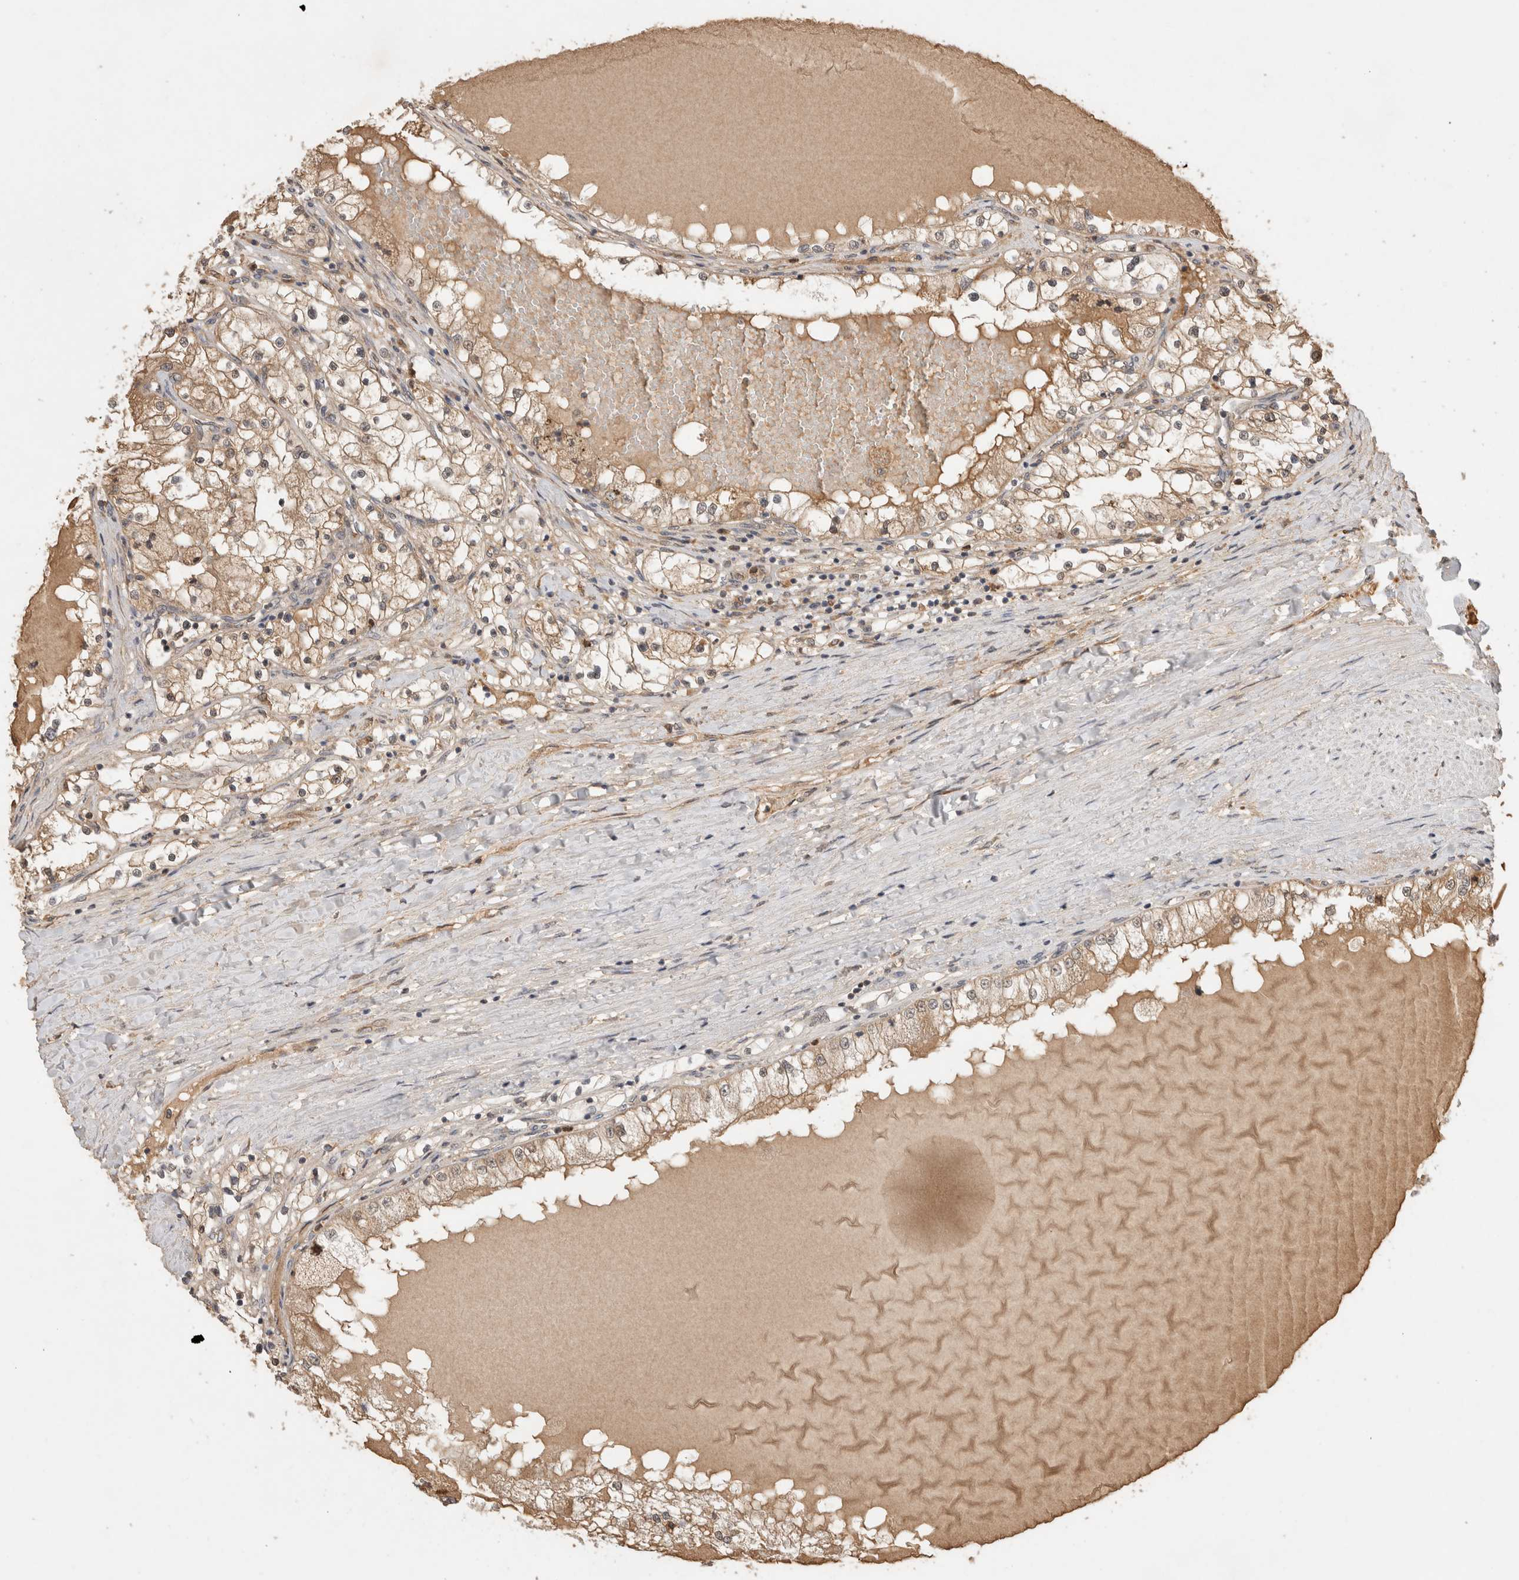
{"staining": {"intensity": "moderate", "quantity": ">75%", "location": "cytoplasmic/membranous"}, "tissue": "renal cancer", "cell_type": "Tumor cells", "image_type": "cancer", "snomed": [{"axis": "morphology", "description": "Adenocarcinoma, NOS"}, {"axis": "topography", "description": "Kidney"}], "caption": "Renal cancer stained with DAB (3,3'-diaminobenzidine) IHC exhibits medium levels of moderate cytoplasmic/membranous staining in approximately >75% of tumor cells. (DAB (3,3'-diaminobenzidine) = brown stain, brightfield microscopy at high magnification).", "gene": "PRMT3", "patient": {"sex": "male", "age": 68}}